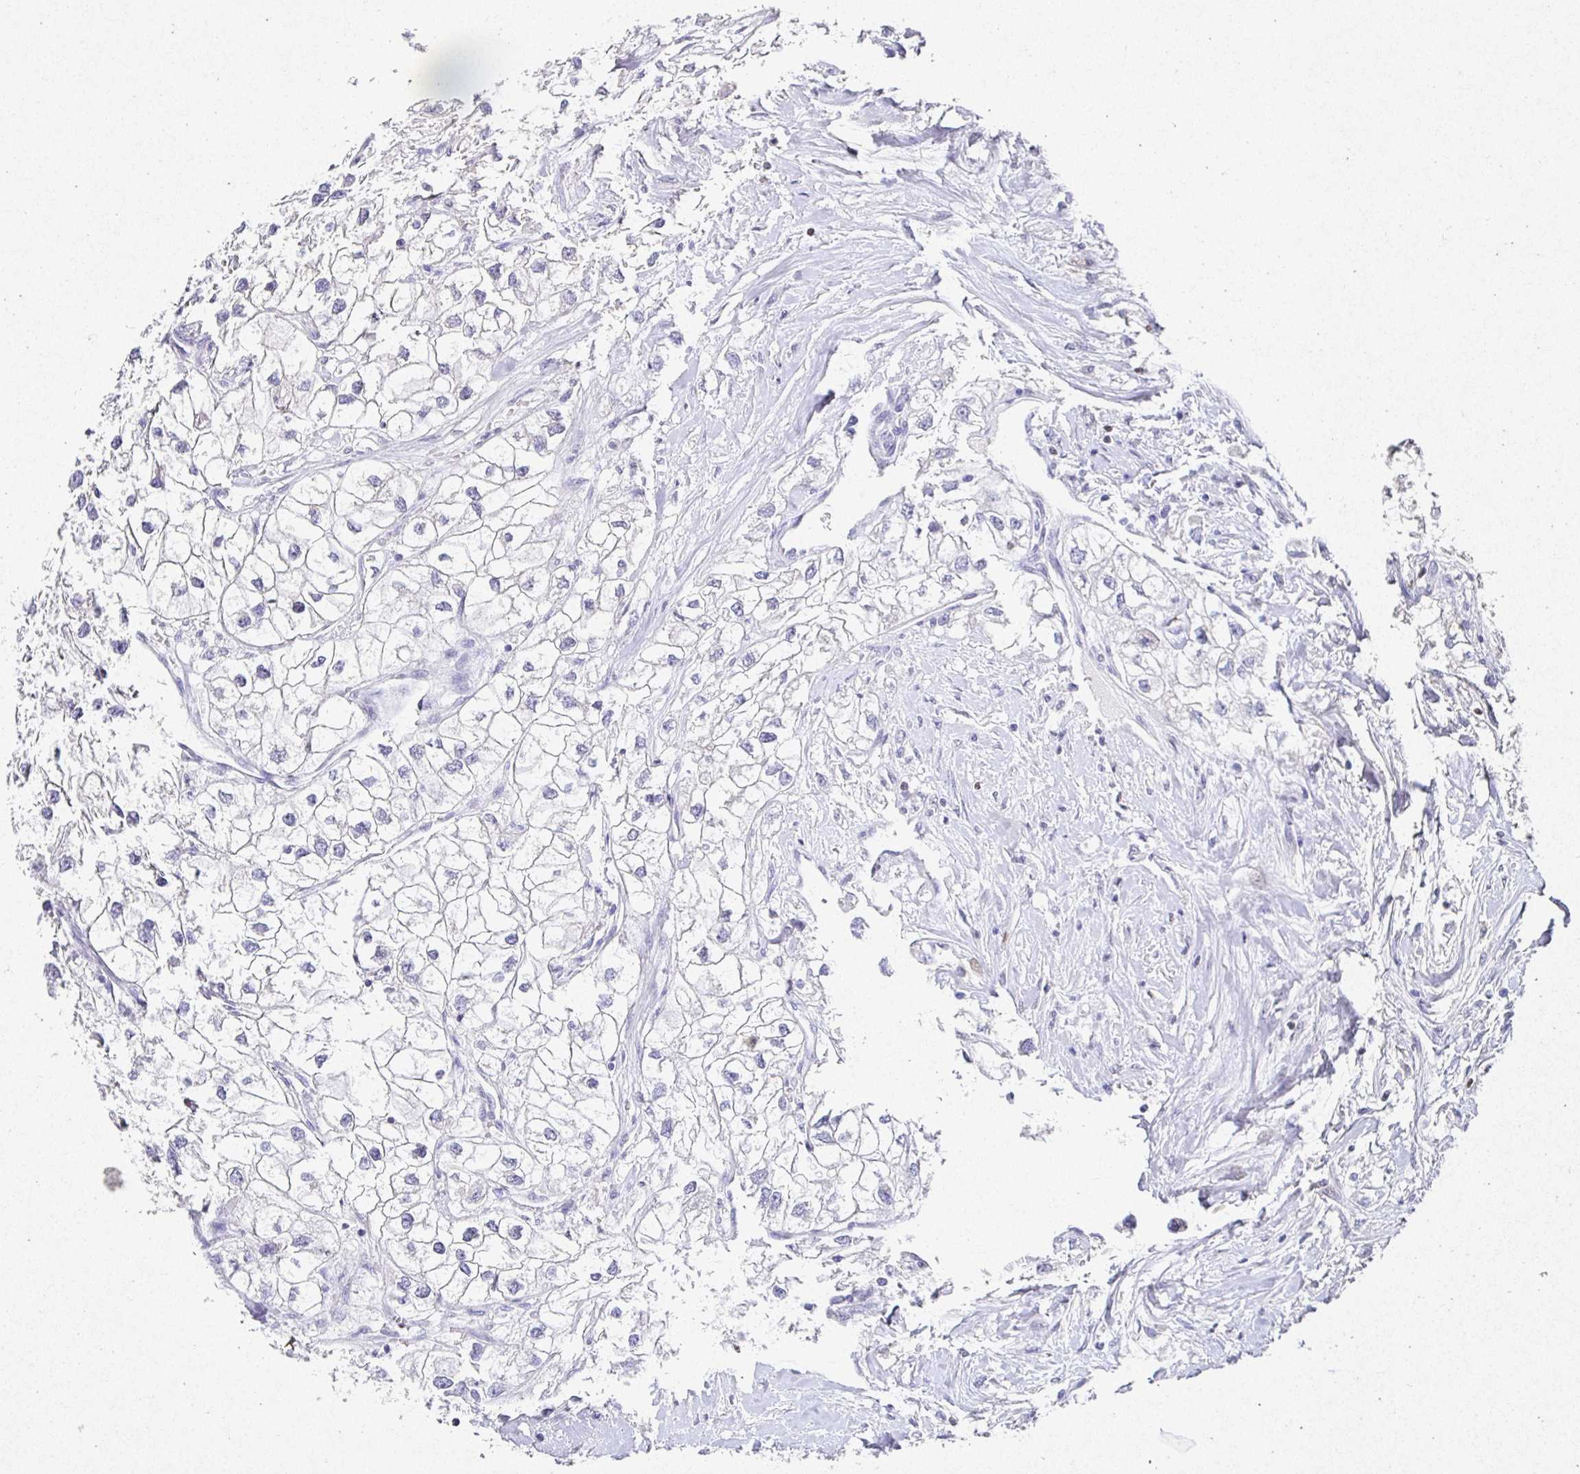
{"staining": {"intensity": "negative", "quantity": "none", "location": "none"}, "tissue": "renal cancer", "cell_type": "Tumor cells", "image_type": "cancer", "snomed": [{"axis": "morphology", "description": "Adenocarcinoma, NOS"}, {"axis": "topography", "description": "Kidney"}], "caption": "The histopathology image shows no staining of tumor cells in renal adenocarcinoma.", "gene": "SATB1", "patient": {"sex": "male", "age": 59}}